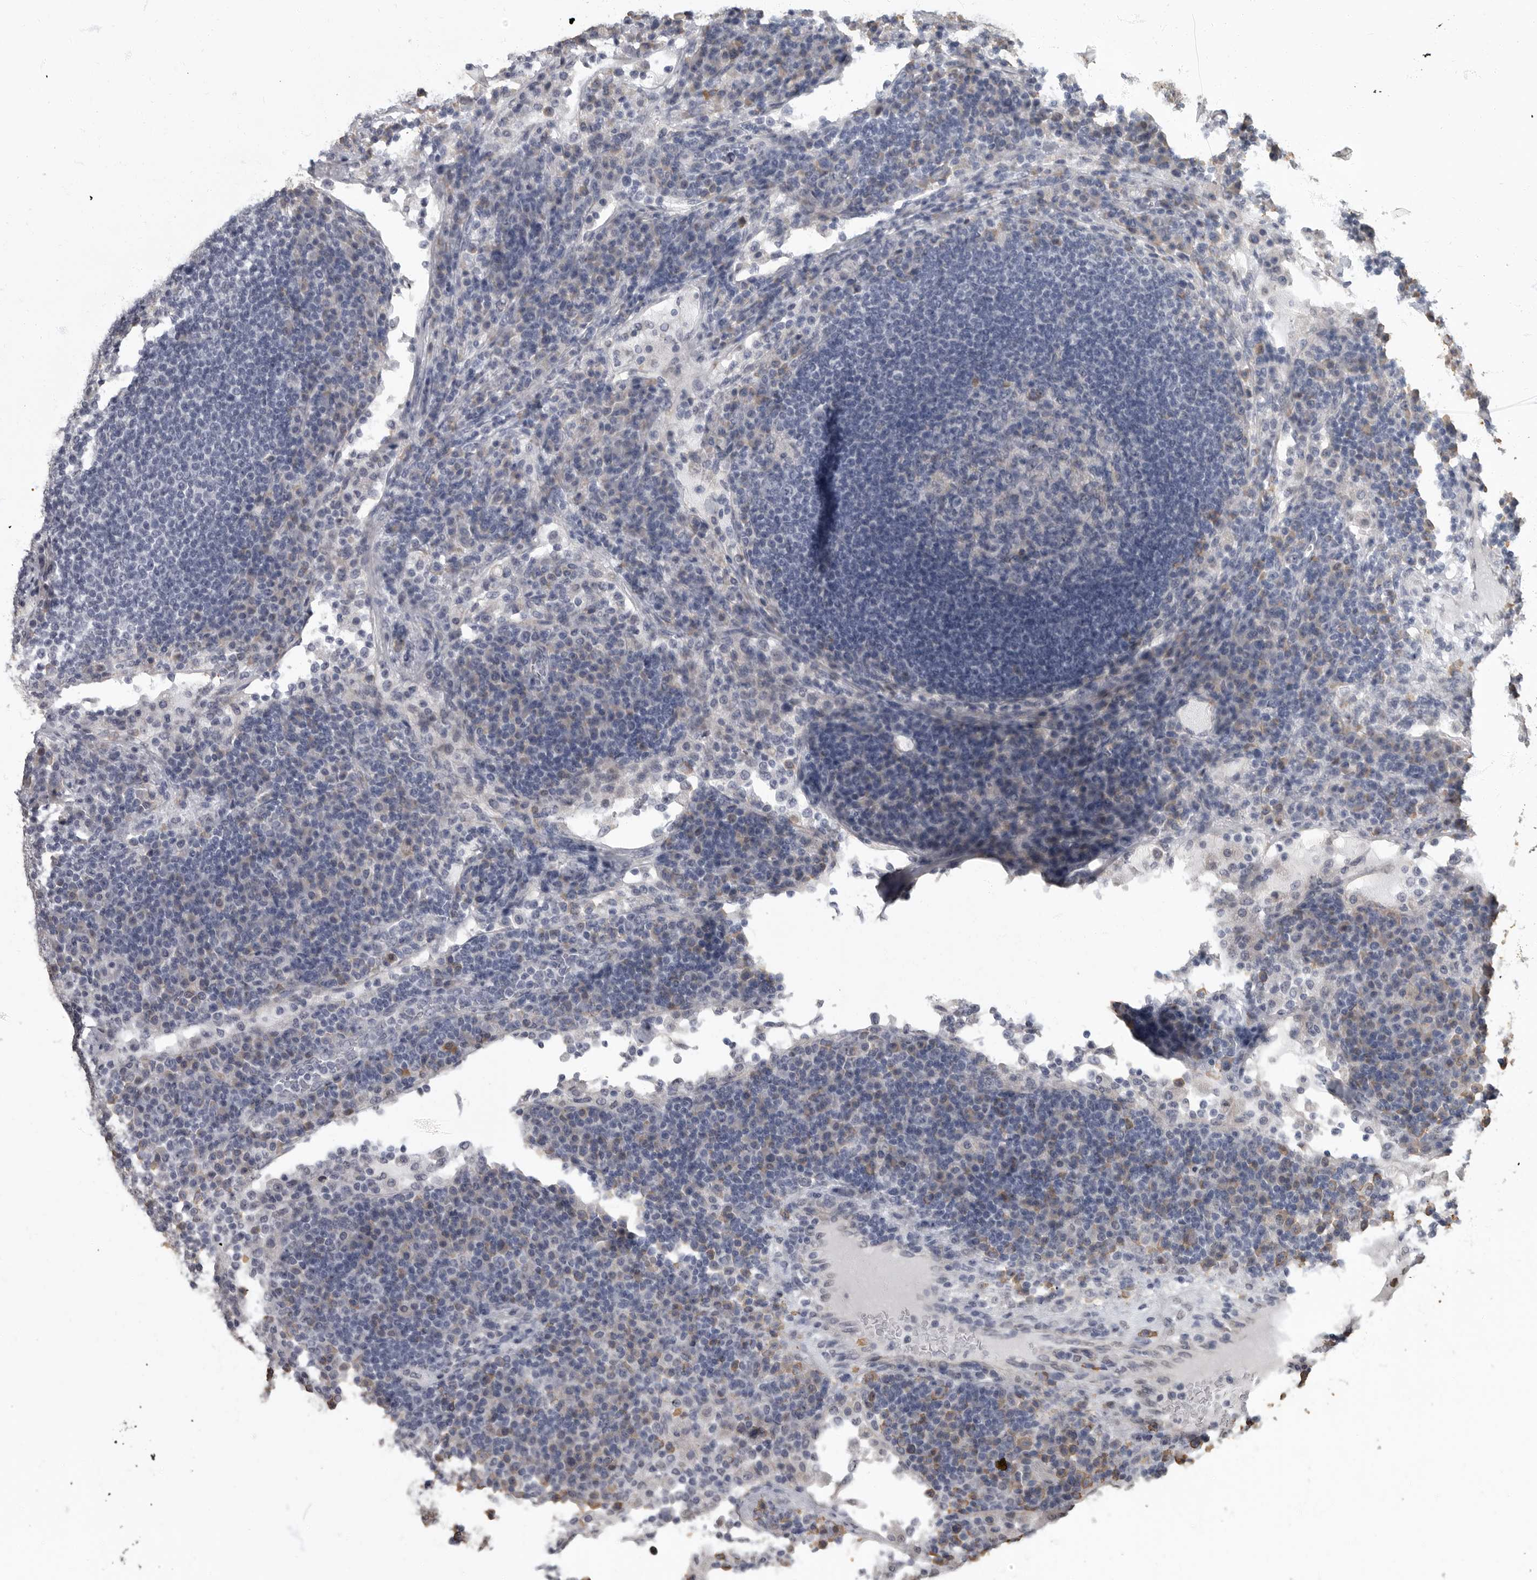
{"staining": {"intensity": "negative", "quantity": "none", "location": "none"}, "tissue": "lymph node", "cell_type": "Germinal center cells", "image_type": "normal", "snomed": [{"axis": "morphology", "description": "Normal tissue, NOS"}, {"axis": "topography", "description": "Lymph node"}], "caption": "Image shows no protein positivity in germinal center cells of normal lymph node.", "gene": "ARHGEF10", "patient": {"sex": "female", "age": 53}}